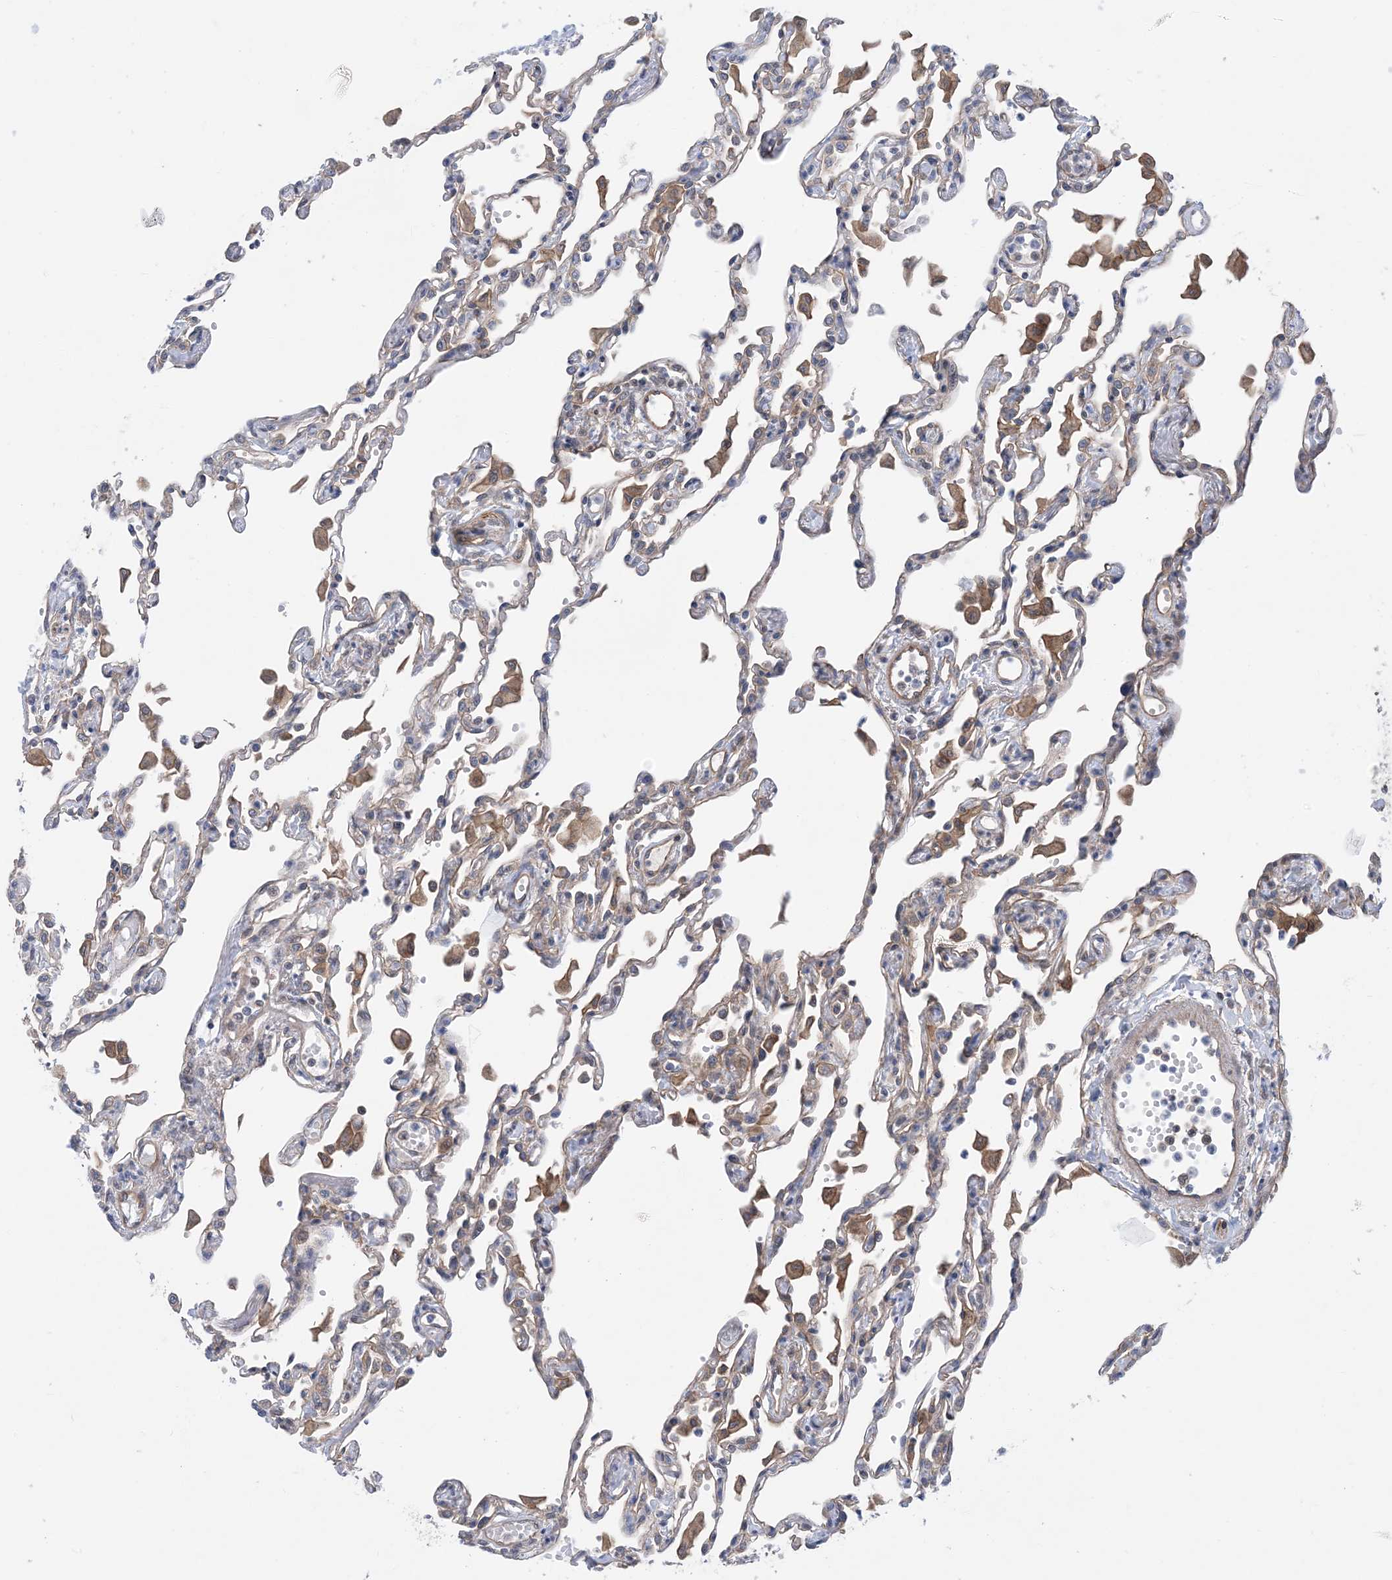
{"staining": {"intensity": "weak", "quantity": "<25%", "location": "cytoplasmic/membranous"}, "tissue": "lung", "cell_type": "Alveolar cells", "image_type": "normal", "snomed": [{"axis": "morphology", "description": "Normal tissue, NOS"}, {"axis": "topography", "description": "Bronchus"}, {"axis": "topography", "description": "Lung"}], "caption": "This is a image of immunohistochemistry staining of benign lung, which shows no staining in alveolar cells. (Brightfield microscopy of DAB immunohistochemistry at high magnification).", "gene": "EHBP1", "patient": {"sex": "female", "age": 49}}